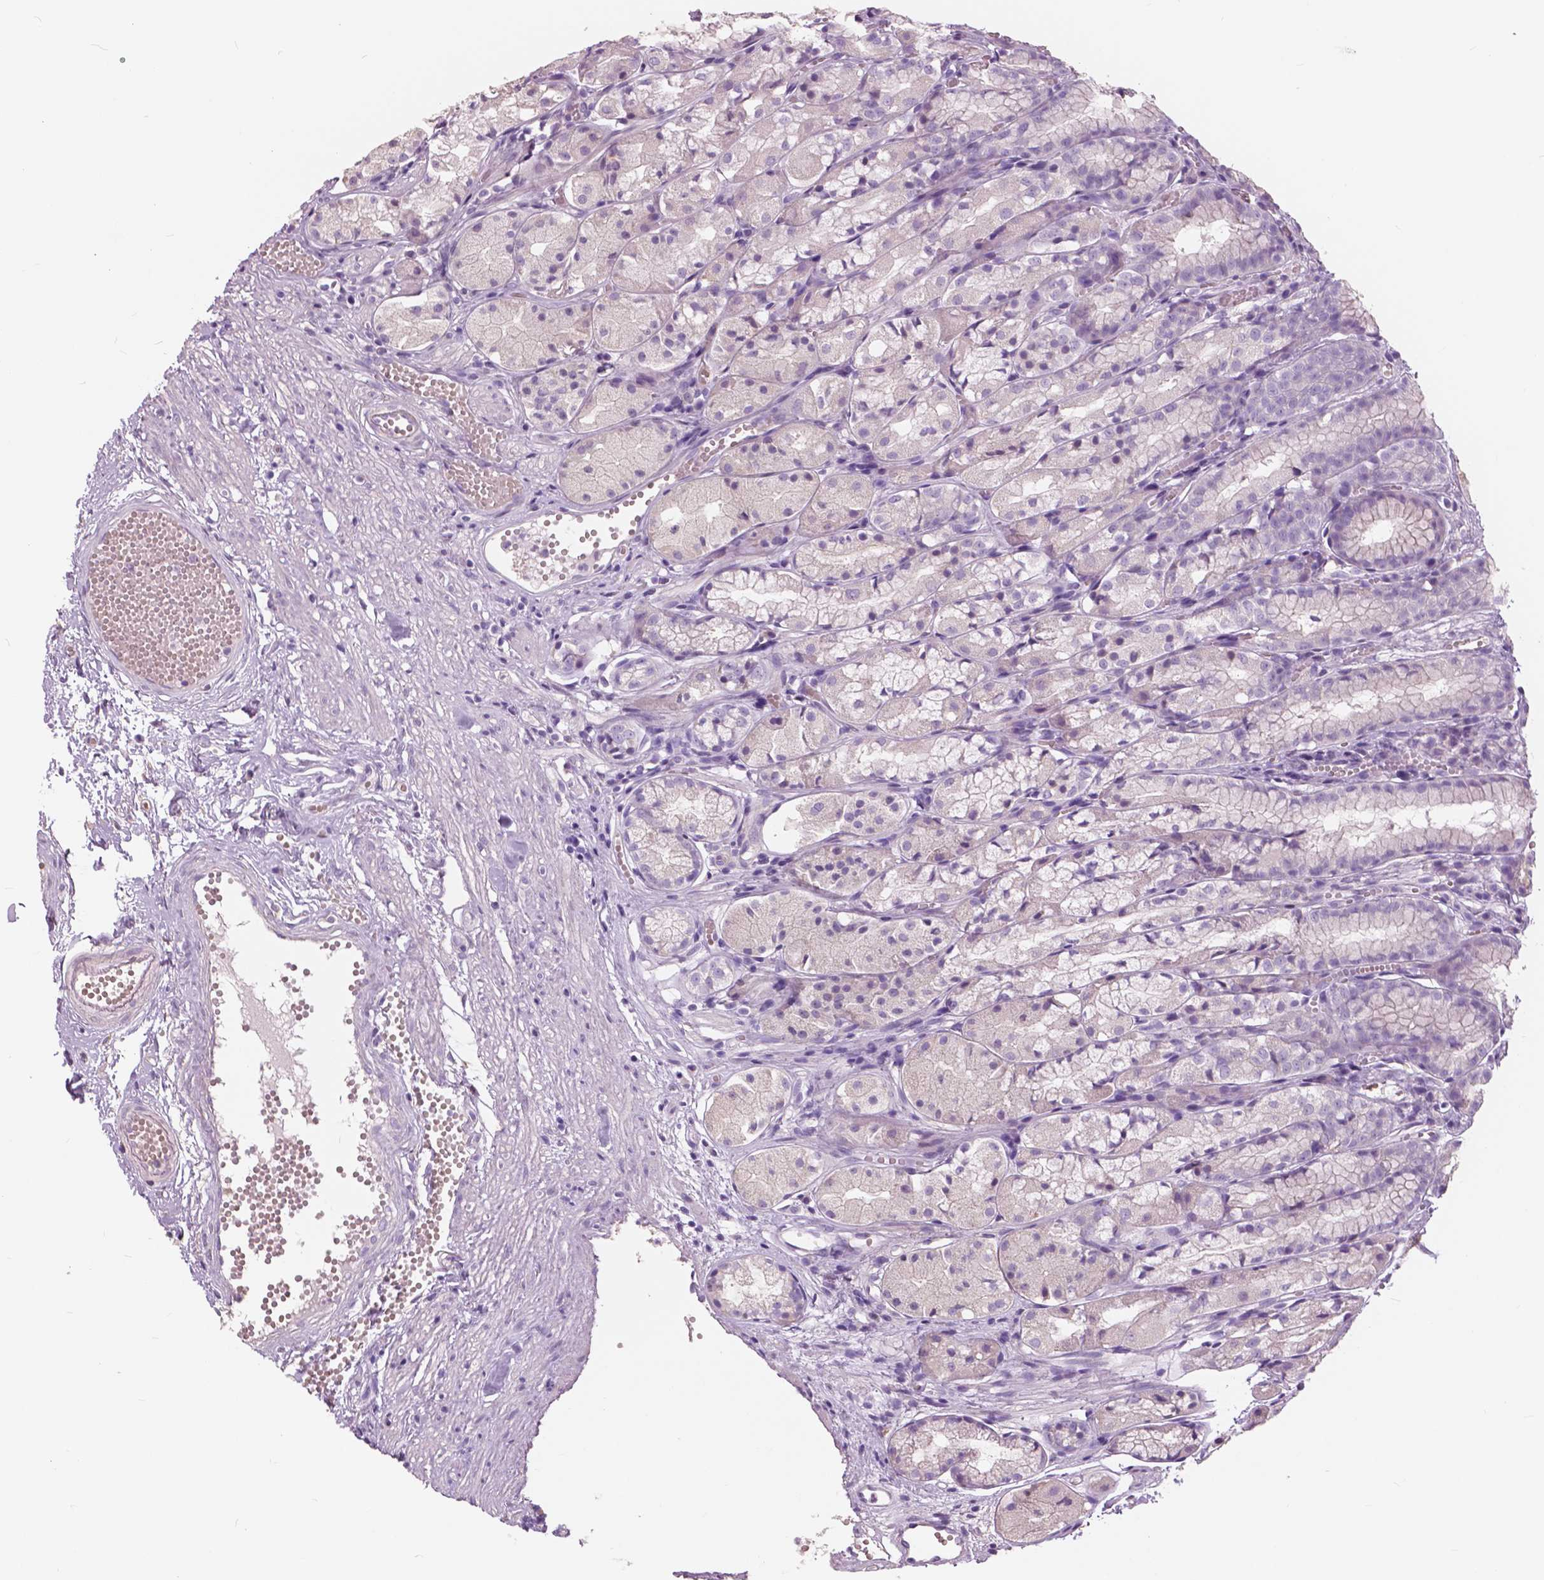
{"staining": {"intensity": "moderate", "quantity": "<25%", "location": "cytoplasmic/membranous"}, "tissue": "stomach", "cell_type": "Glandular cells", "image_type": "normal", "snomed": [{"axis": "morphology", "description": "Normal tissue, NOS"}, {"axis": "topography", "description": "Stomach"}], "caption": "There is low levels of moderate cytoplasmic/membranous staining in glandular cells of benign stomach, as demonstrated by immunohistochemical staining (brown color).", "gene": "SERPINI1", "patient": {"sex": "male", "age": 70}}